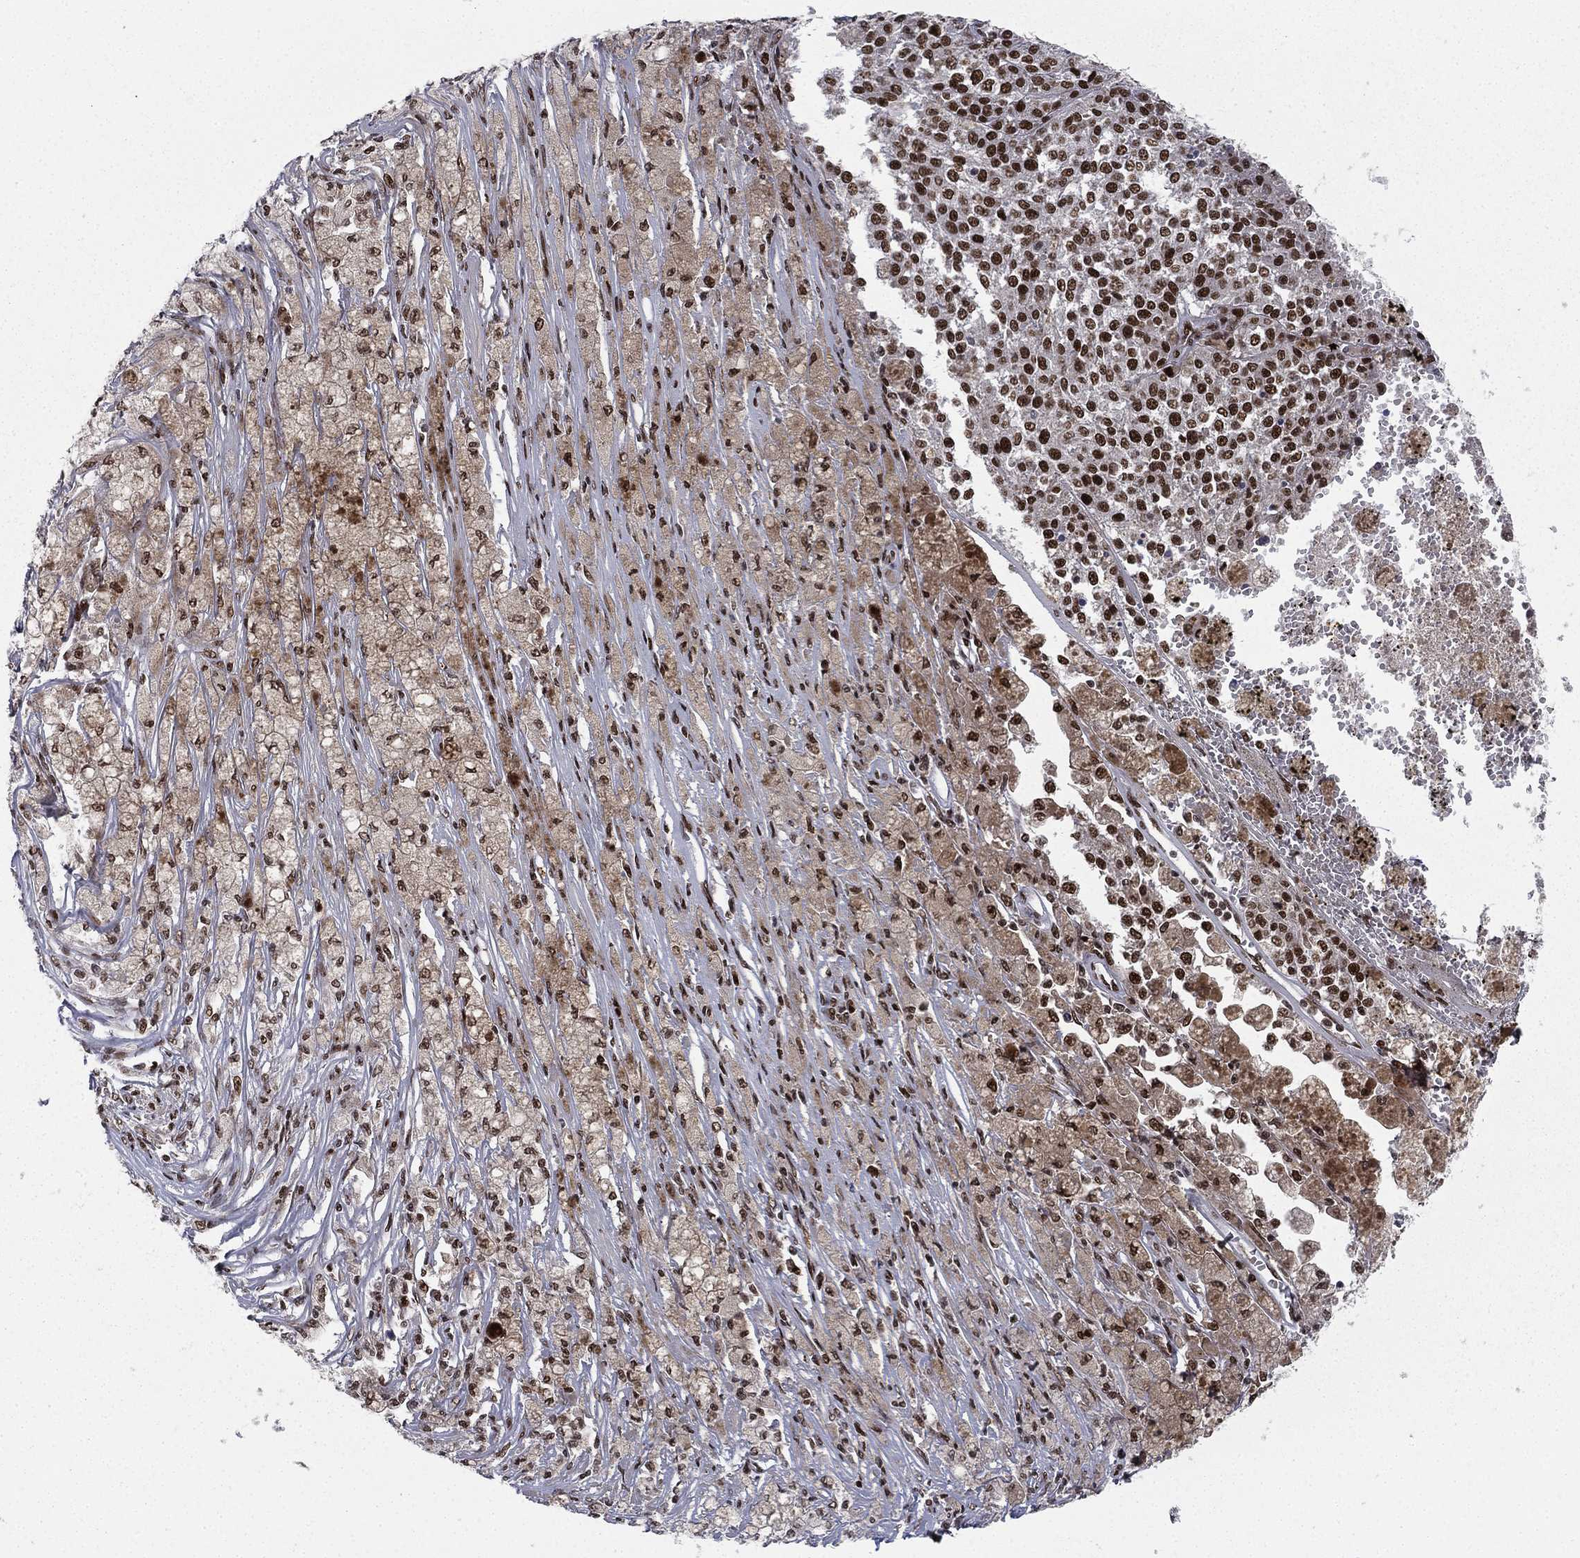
{"staining": {"intensity": "strong", "quantity": ">75%", "location": "nuclear"}, "tissue": "melanoma", "cell_type": "Tumor cells", "image_type": "cancer", "snomed": [{"axis": "morphology", "description": "Malignant melanoma, Metastatic site"}, {"axis": "topography", "description": "Lymph node"}], "caption": "A micrograph showing strong nuclear expression in approximately >75% of tumor cells in malignant melanoma (metastatic site), as visualized by brown immunohistochemical staining.", "gene": "RTF1", "patient": {"sex": "female", "age": 64}}